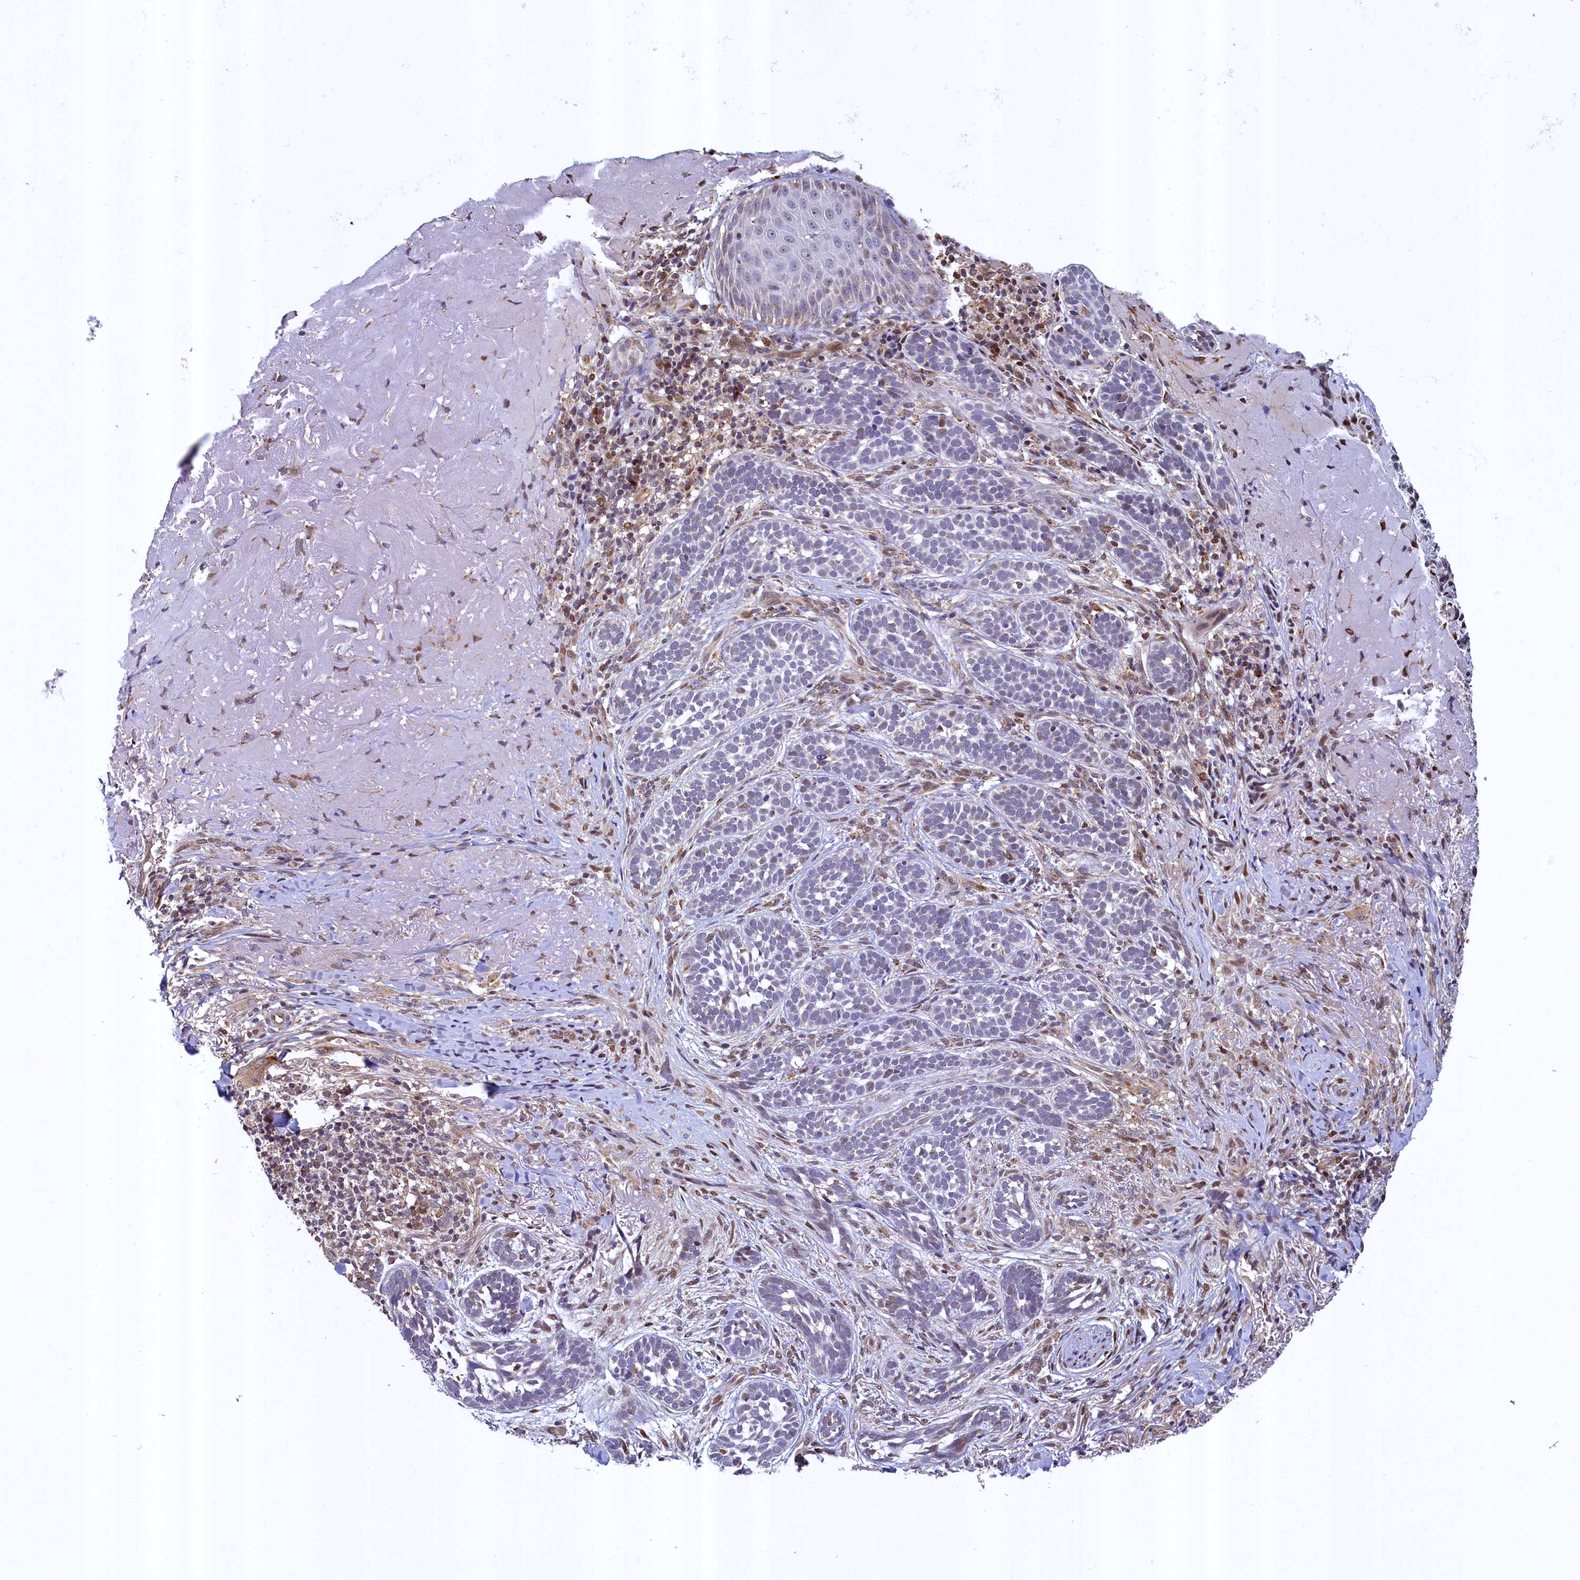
{"staining": {"intensity": "negative", "quantity": "none", "location": "none"}, "tissue": "skin cancer", "cell_type": "Tumor cells", "image_type": "cancer", "snomed": [{"axis": "morphology", "description": "Basal cell carcinoma"}, {"axis": "topography", "description": "Skin"}], "caption": "The photomicrograph displays no significant staining in tumor cells of skin cancer.", "gene": "ZNF577", "patient": {"sex": "male", "age": 71}}